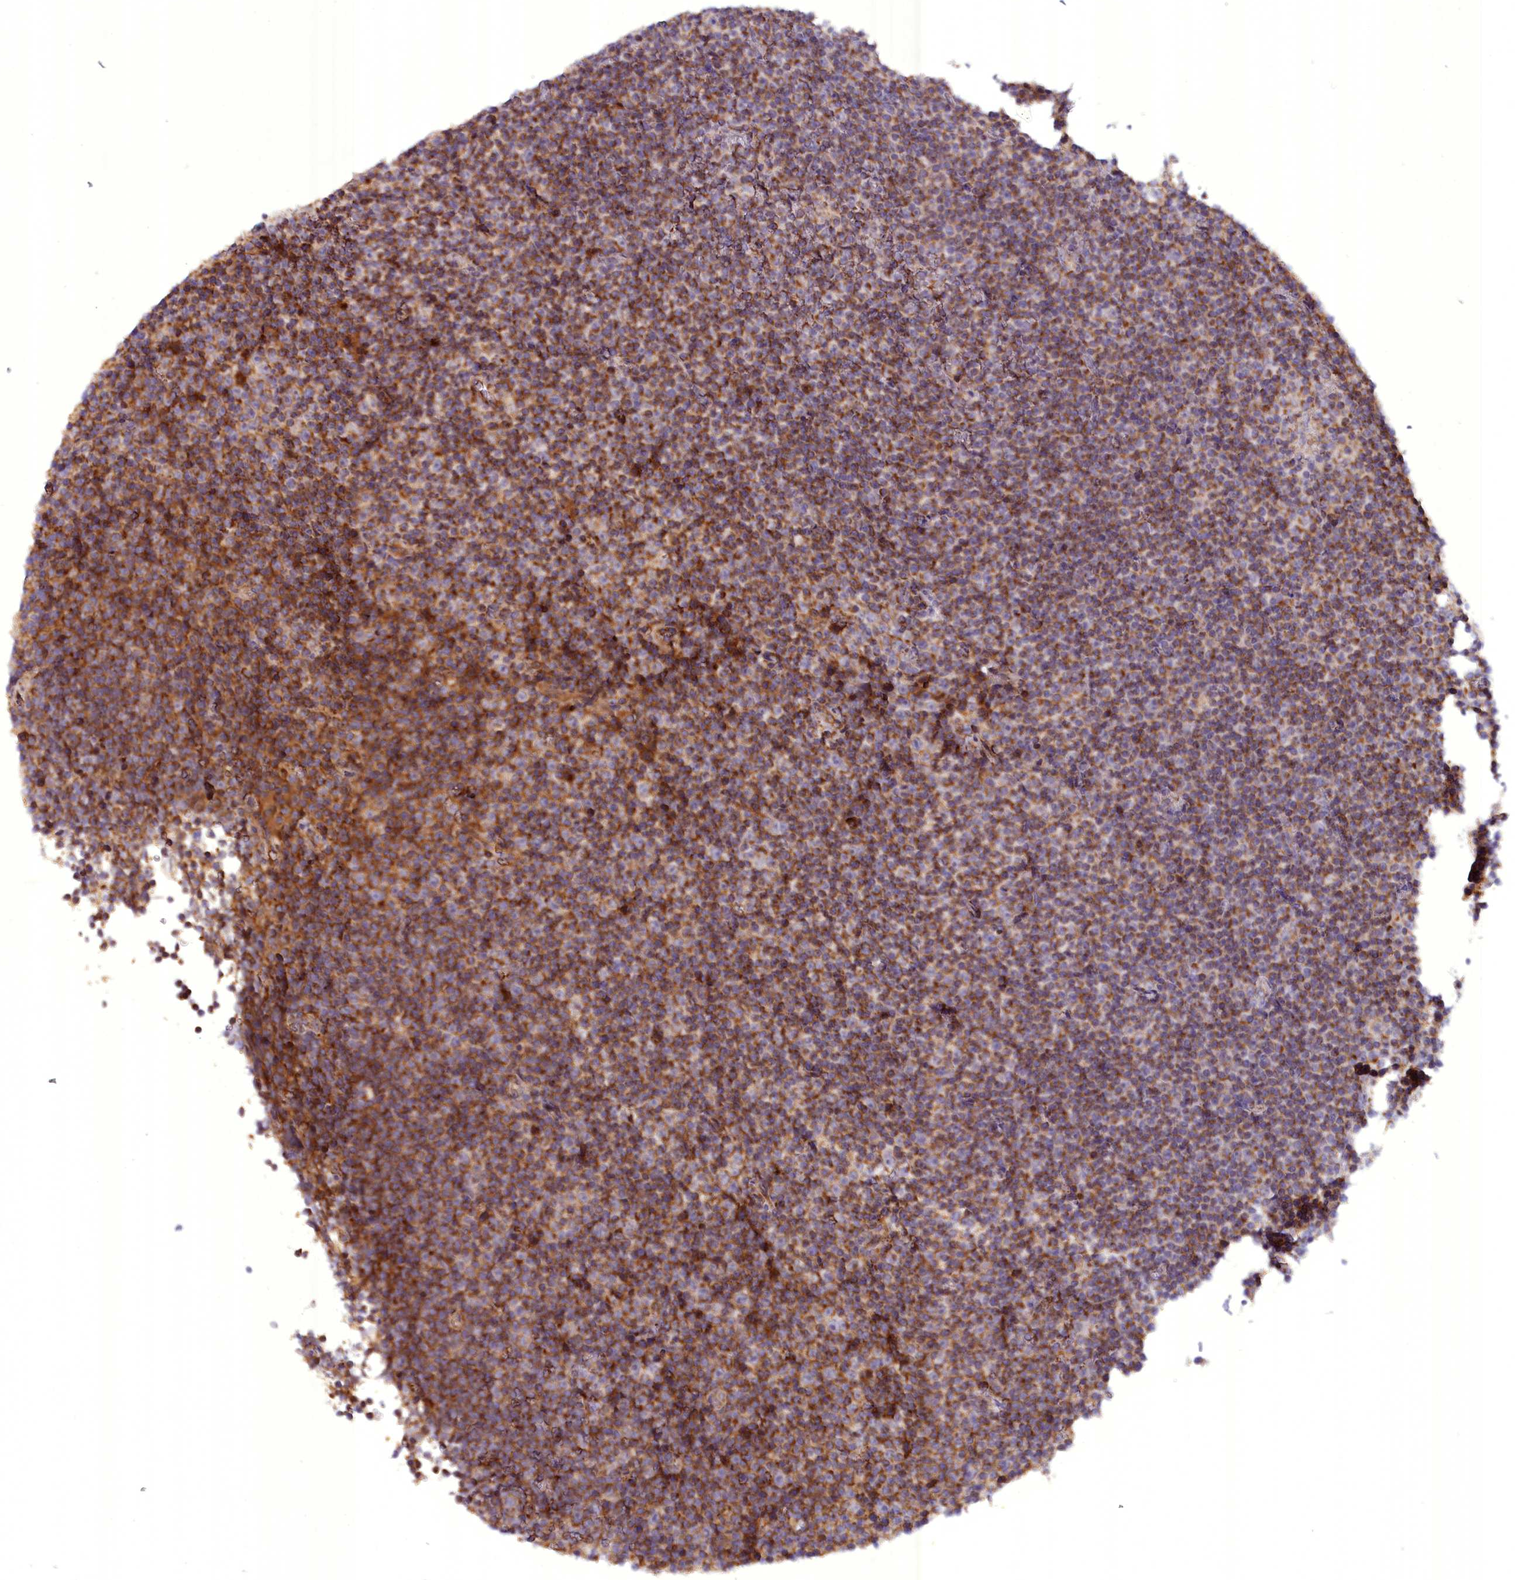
{"staining": {"intensity": "moderate", "quantity": ">75%", "location": "cytoplasmic/membranous"}, "tissue": "lymphoma", "cell_type": "Tumor cells", "image_type": "cancer", "snomed": [{"axis": "morphology", "description": "Malignant lymphoma, non-Hodgkin's type, Low grade"}, {"axis": "topography", "description": "Lymph node"}], "caption": "High-power microscopy captured an IHC histopathology image of malignant lymphoma, non-Hodgkin's type (low-grade), revealing moderate cytoplasmic/membranous staining in about >75% of tumor cells. Using DAB (3,3'-diaminobenzidine) (brown) and hematoxylin (blue) stains, captured at high magnification using brightfield microscopy.", "gene": "FAM149B1", "patient": {"sex": "female", "age": 67}}